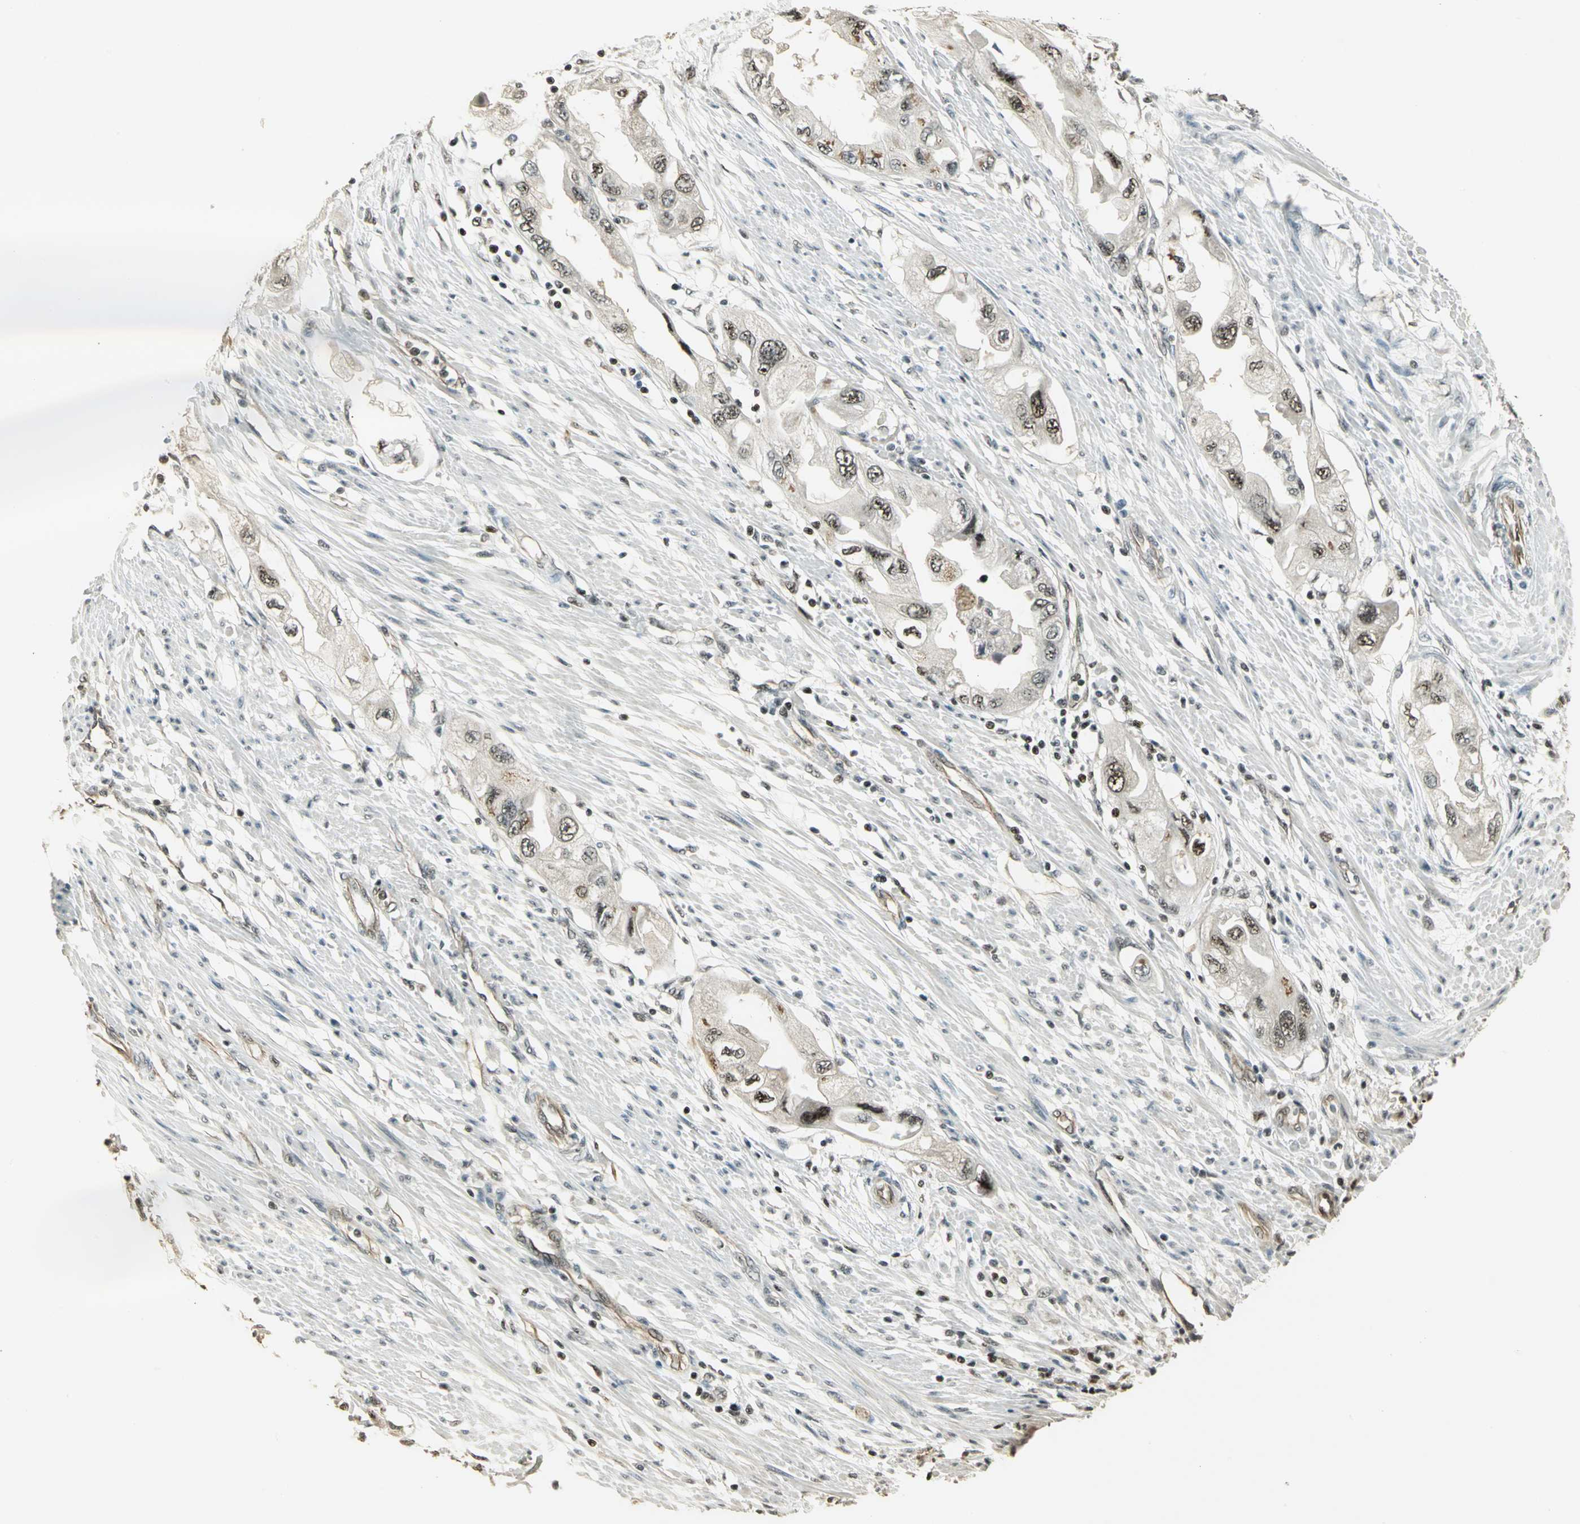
{"staining": {"intensity": "weak", "quantity": ">75%", "location": "nuclear"}, "tissue": "endometrial cancer", "cell_type": "Tumor cells", "image_type": "cancer", "snomed": [{"axis": "morphology", "description": "Adenocarcinoma, NOS"}, {"axis": "topography", "description": "Endometrium"}], "caption": "A high-resolution micrograph shows immunohistochemistry (IHC) staining of endometrial adenocarcinoma, which displays weak nuclear staining in approximately >75% of tumor cells.", "gene": "ELF1", "patient": {"sex": "female", "age": 67}}